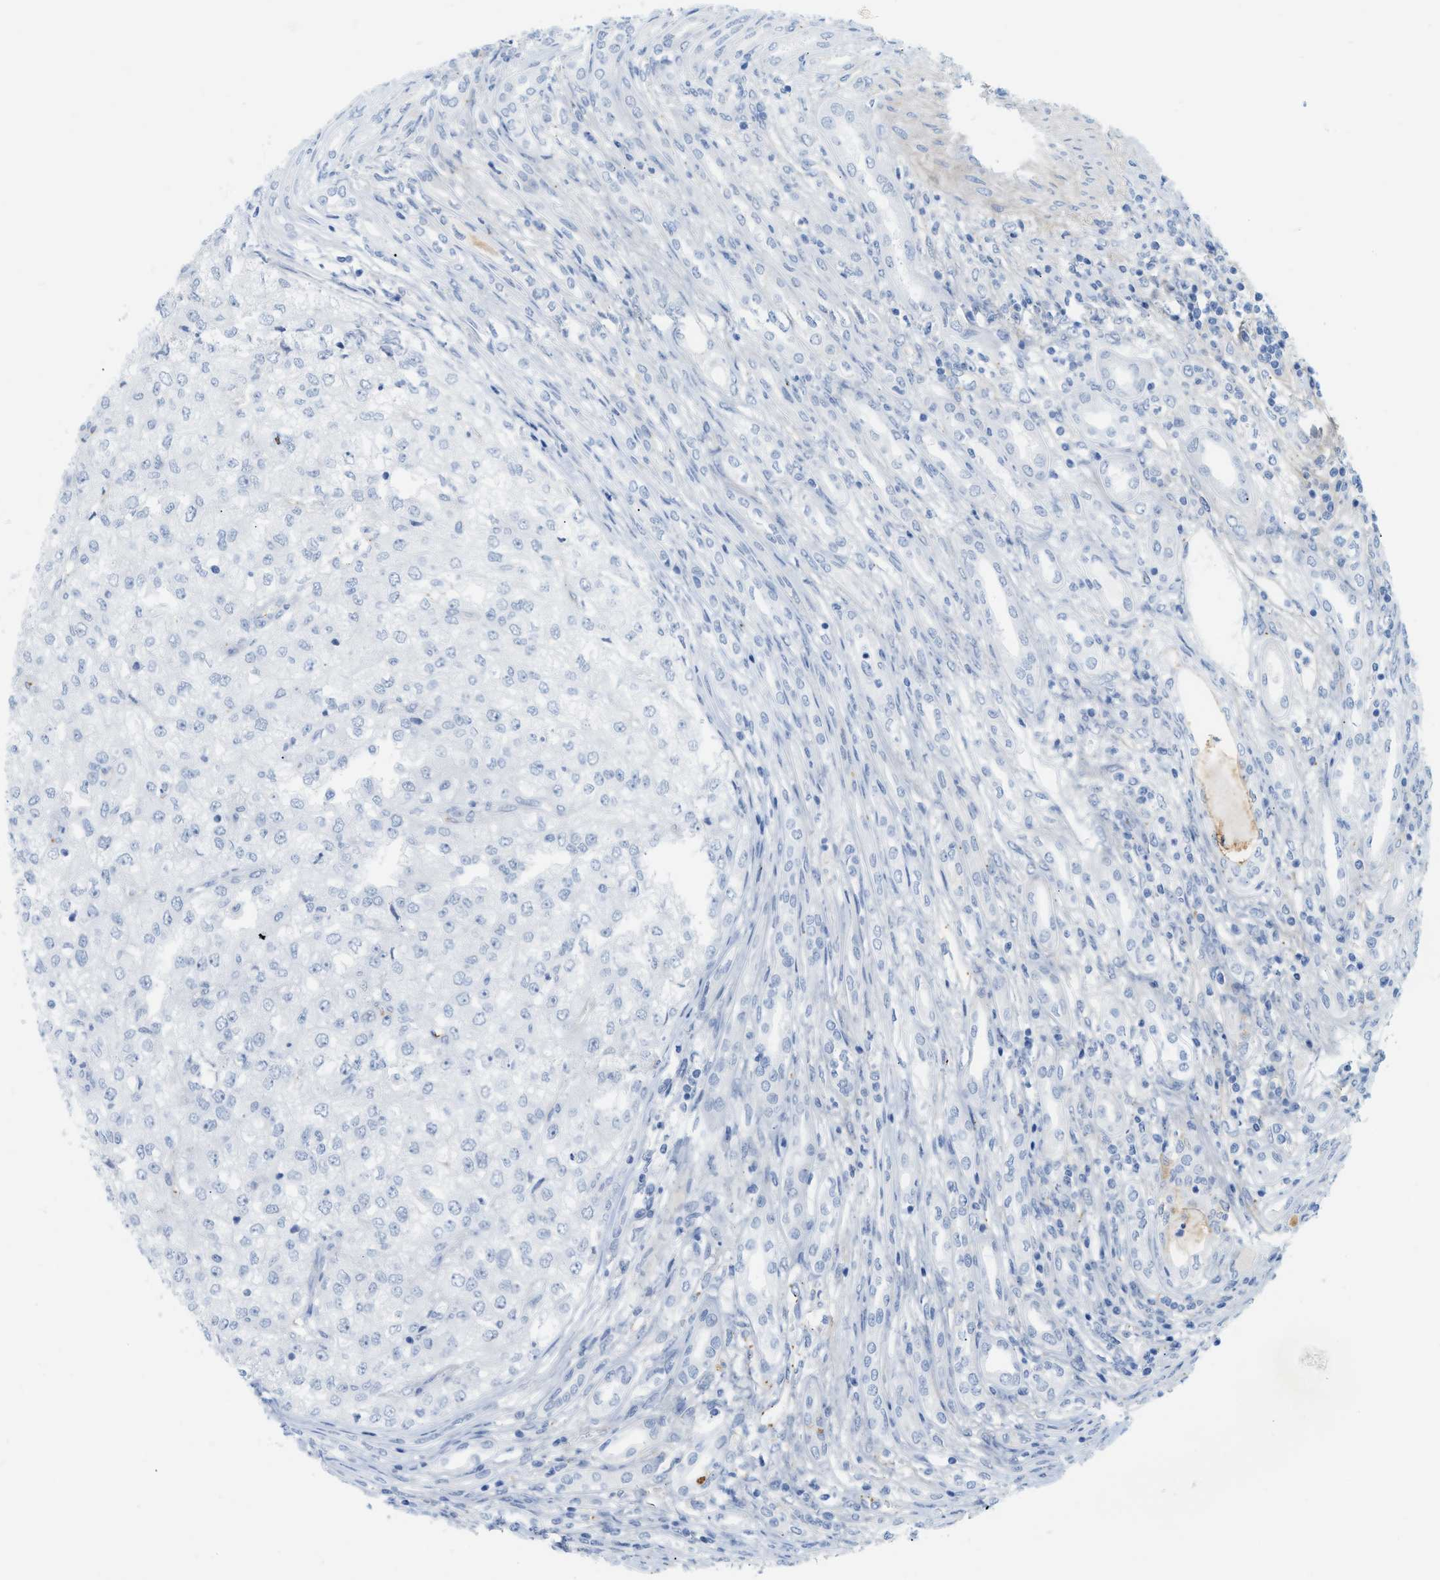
{"staining": {"intensity": "negative", "quantity": "none", "location": "none"}, "tissue": "renal cancer", "cell_type": "Tumor cells", "image_type": "cancer", "snomed": [{"axis": "morphology", "description": "Adenocarcinoma, NOS"}, {"axis": "topography", "description": "Kidney"}], "caption": "This is an immunohistochemistry (IHC) image of human renal adenocarcinoma. There is no positivity in tumor cells.", "gene": "HLTF", "patient": {"sex": "female", "age": 54}}